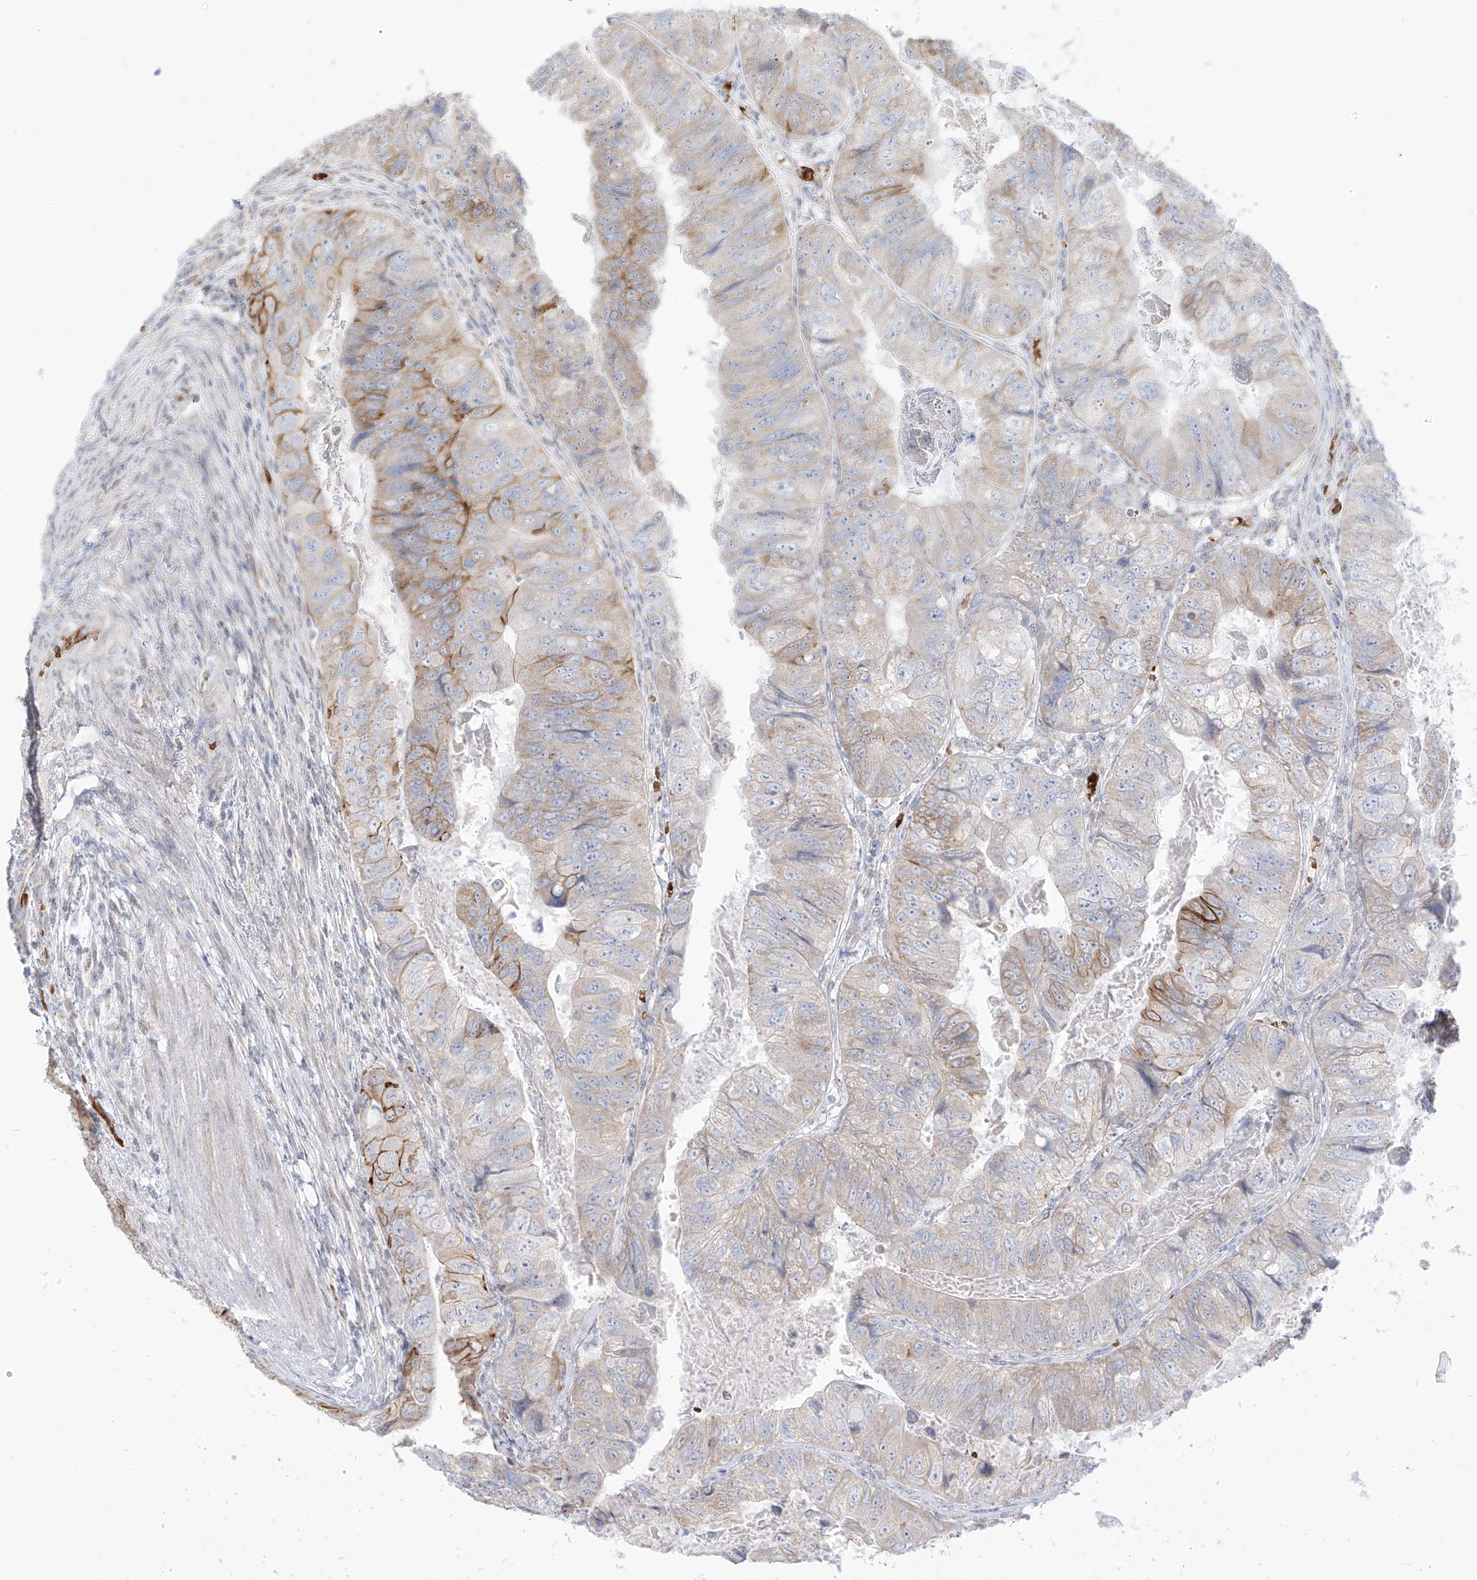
{"staining": {"intensity": "moderate", "quantity": "<25%", "location": "cytoplasmic/membranous"}, "tissue": "colorectal cancer", "cell_type": "Tumor cells", "image_type": "cancer", "snomed": [{"axis": "morphology", "description": "Adenocarcinoma, NOS"}, {"axis": "topography", "description": "Rectum"}], "caption": "Immunohistochemistry (DAB (3,3'-diaminobenzidine)) staining of human colorectal adenocarcinoma exhibits moderate cytoplasmic/membranous protein staining in about <25% of tumor cells. (DAB = brown stain, brightfield microscopy at high magnification).", "gene": "ARHGEF40", "patient": {"sex": "male", "age": 63}}